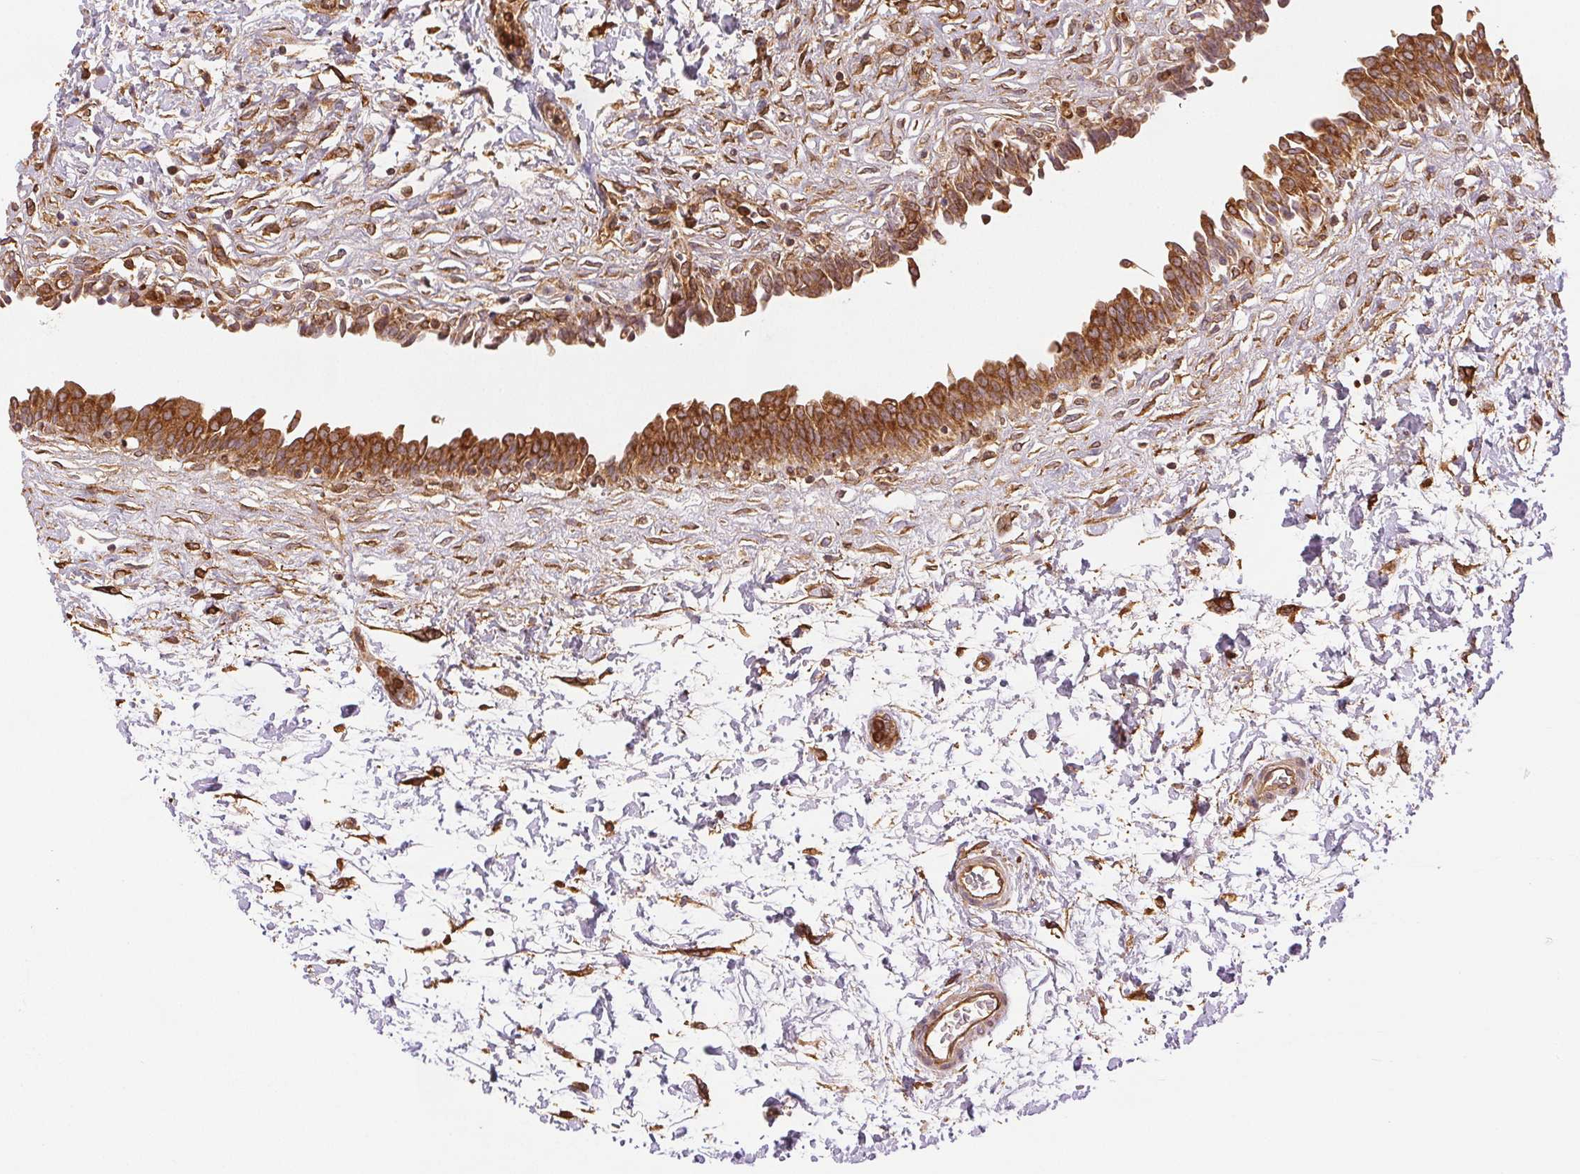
{"staining": {"intensity": "moderate", "quantity": ">75%", "location": "cytoplasmic/membranous"}, "tissue": "urinary bladder", "cell_type": "Urothelial cells", "image_type": "normal", "snomed": [{"axis": "morphology", "description": "Normal tissue, NOS"}, {"axis": "topography", "description": "Urinary bladder"}], "caption": "Moderate cytoplasmic/membranous expression for a protein is present in approximately >75% of urothelial cells of benign urinary bladder using IHC.", "gene": "DIAPH2", "patient": {"sex": "male", "age": 37}}